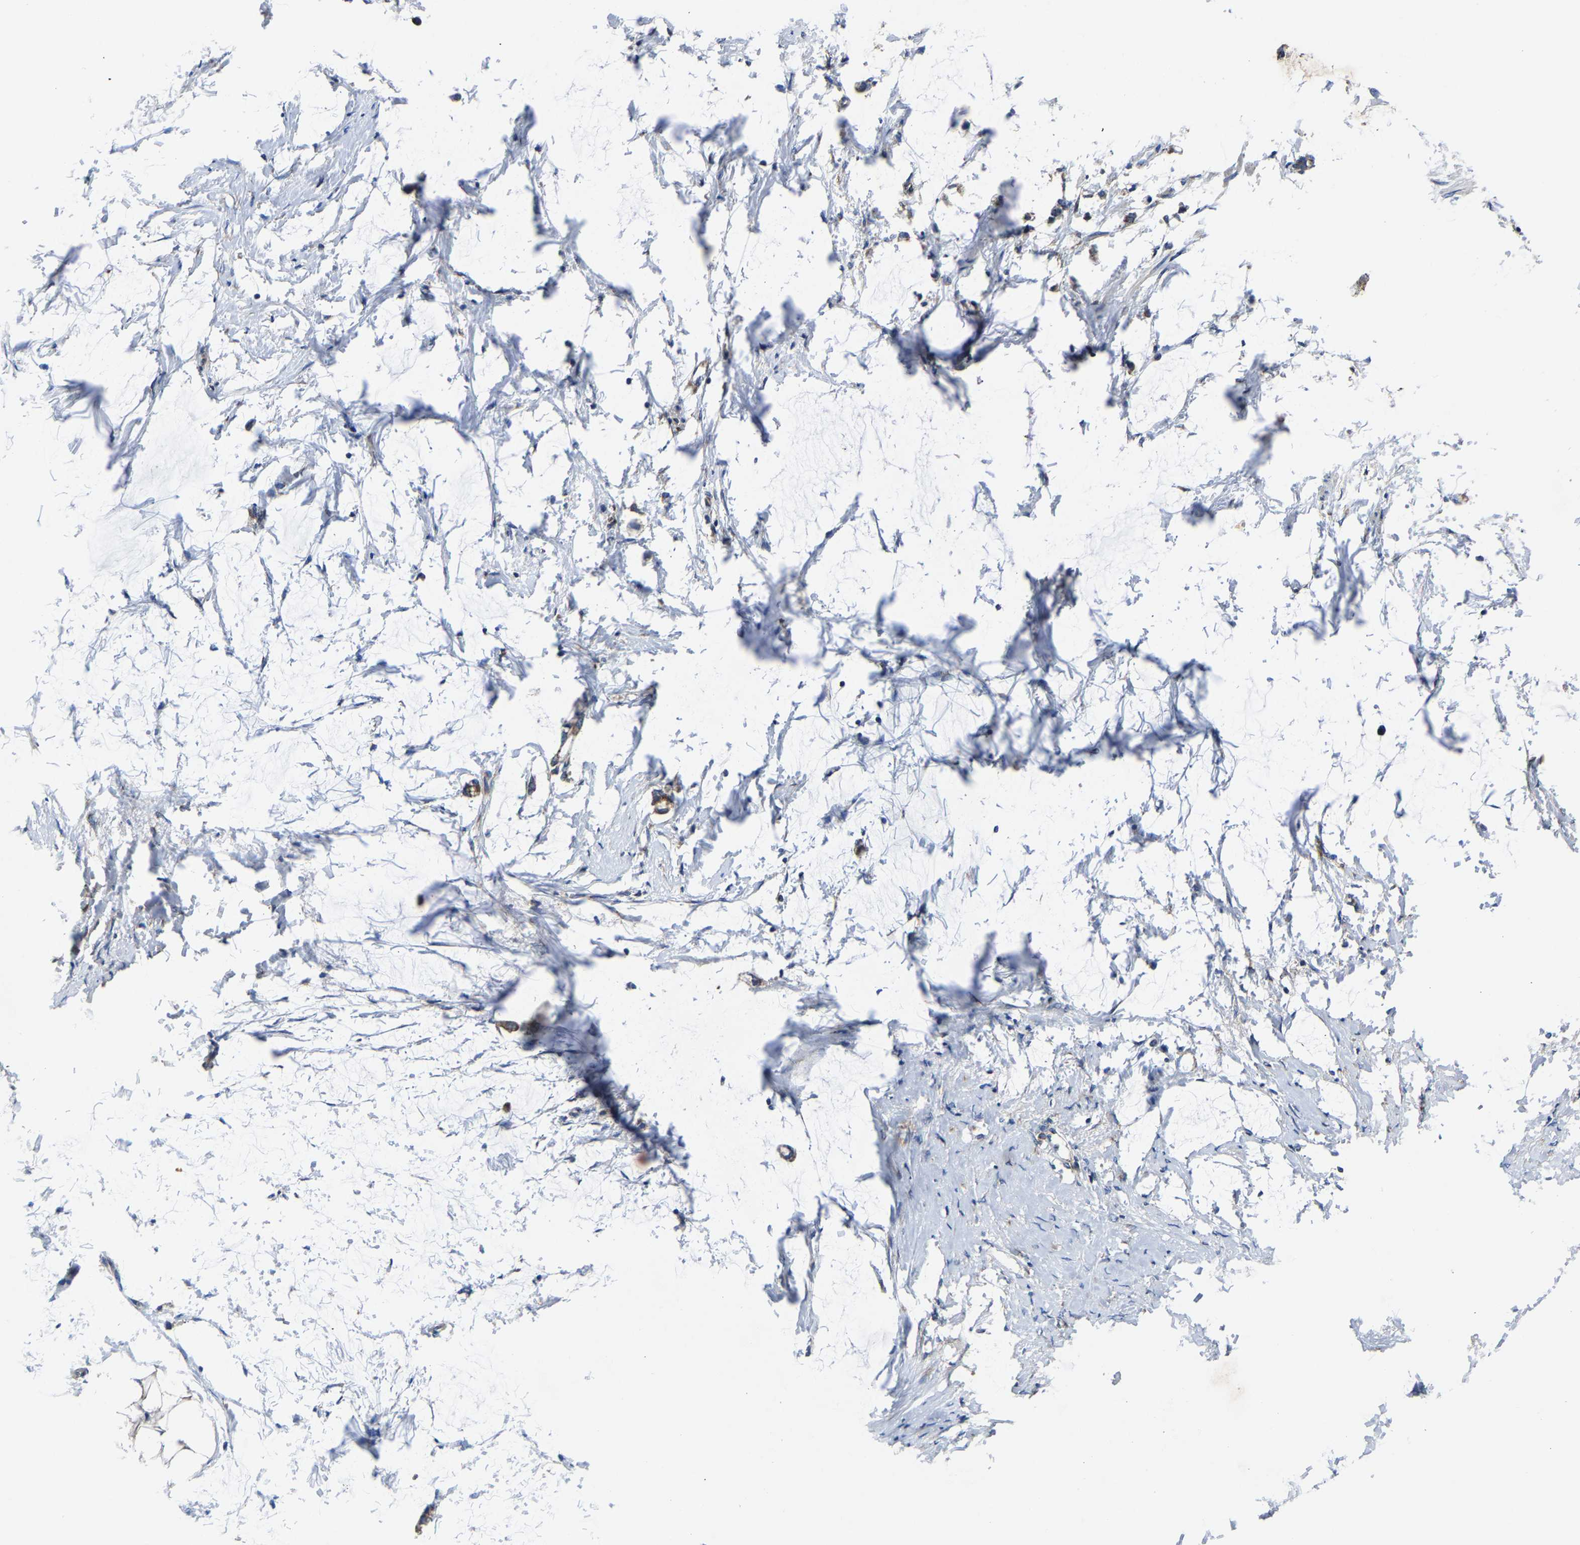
{"staining": {"intensity": "negative", "quantity": "none", "location": "none"}, "tissue": "smooth muscle", "cell_type": "Smooth muscle cells", "image_type": "normal", "snomed": [{"axis": "morphology", "description": "Normal tissue, NOS"}, {"axis": "morphology", "description": "Adenocarcinoma, NOS"}, {"axis": "topography", "description": "Smooth muscle"}, {"axis": "topography", "description": "Colon"}], "caption": "High power microscopy micrograph of an immunohistochemistry image of normal smooth muscle, revealing no significant positivity in smooth muscle cells.", "gene": "EBAG9", "patient": {"sex": "male", "age": 14}}